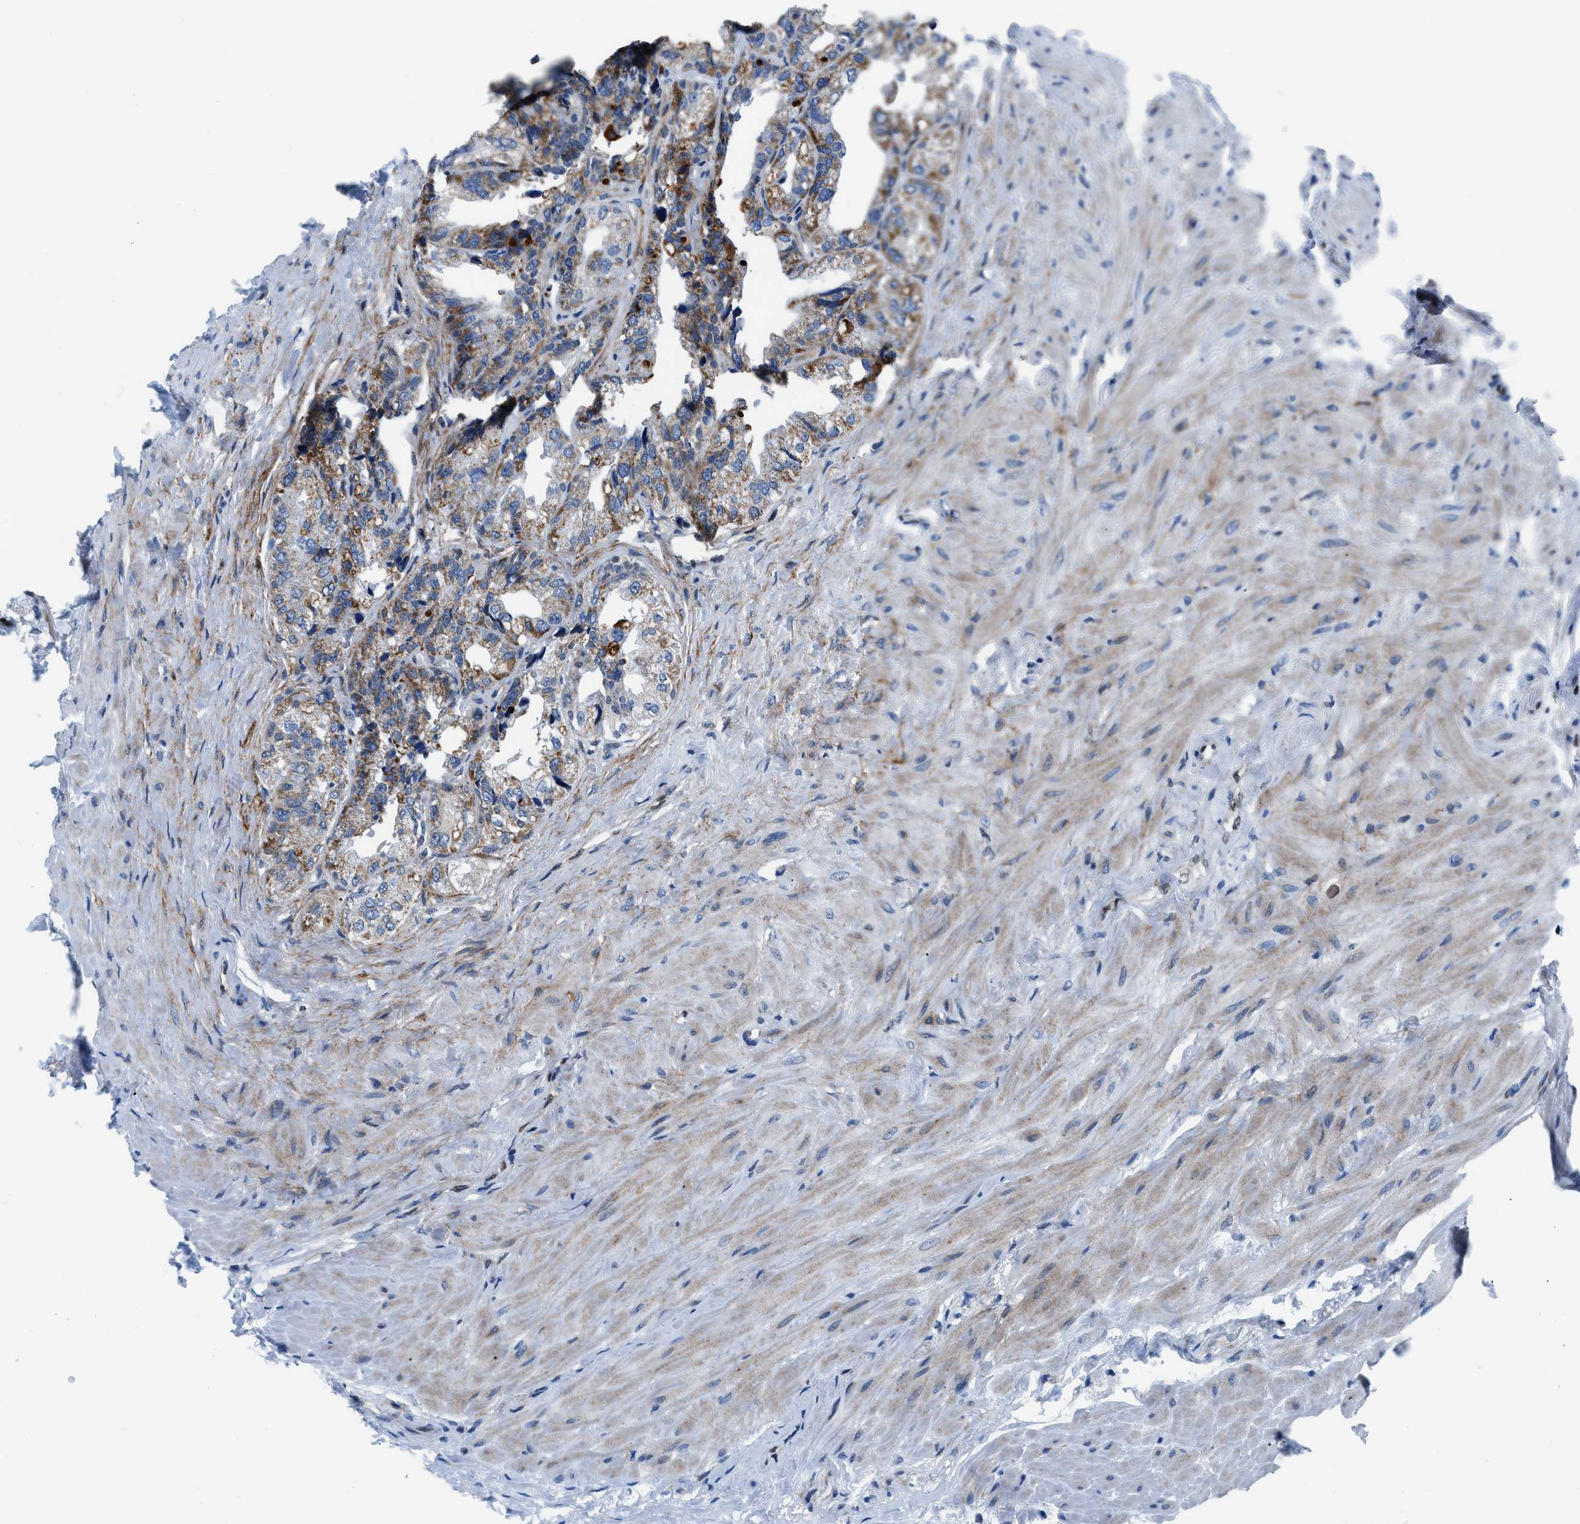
{"staining": {"intensity": "moderate", "quantity": "25%-75%", "location": "cytoplasmic/membranous"}, "tissue": "seminal vesicle", "cell_type": "Glandular cells", "image_type": "normal", "snomed": [{"axis": "morphology", "description": "Normal tissue, NOS"}, {"axis": "topography", "description": "Seminal veicle"}], "caption": "The immunohistochemical stain shows moderate cytoplasmic/membranous positivity in glandular cells of unremarkable seminal vesicle. The staining is performed using DAB brown chromogen to label protein expression. The nuclei are counter-stained blue using hematoxylin.", "gene": "LMO2", "patient": {"sex": "male", "age": 68}}